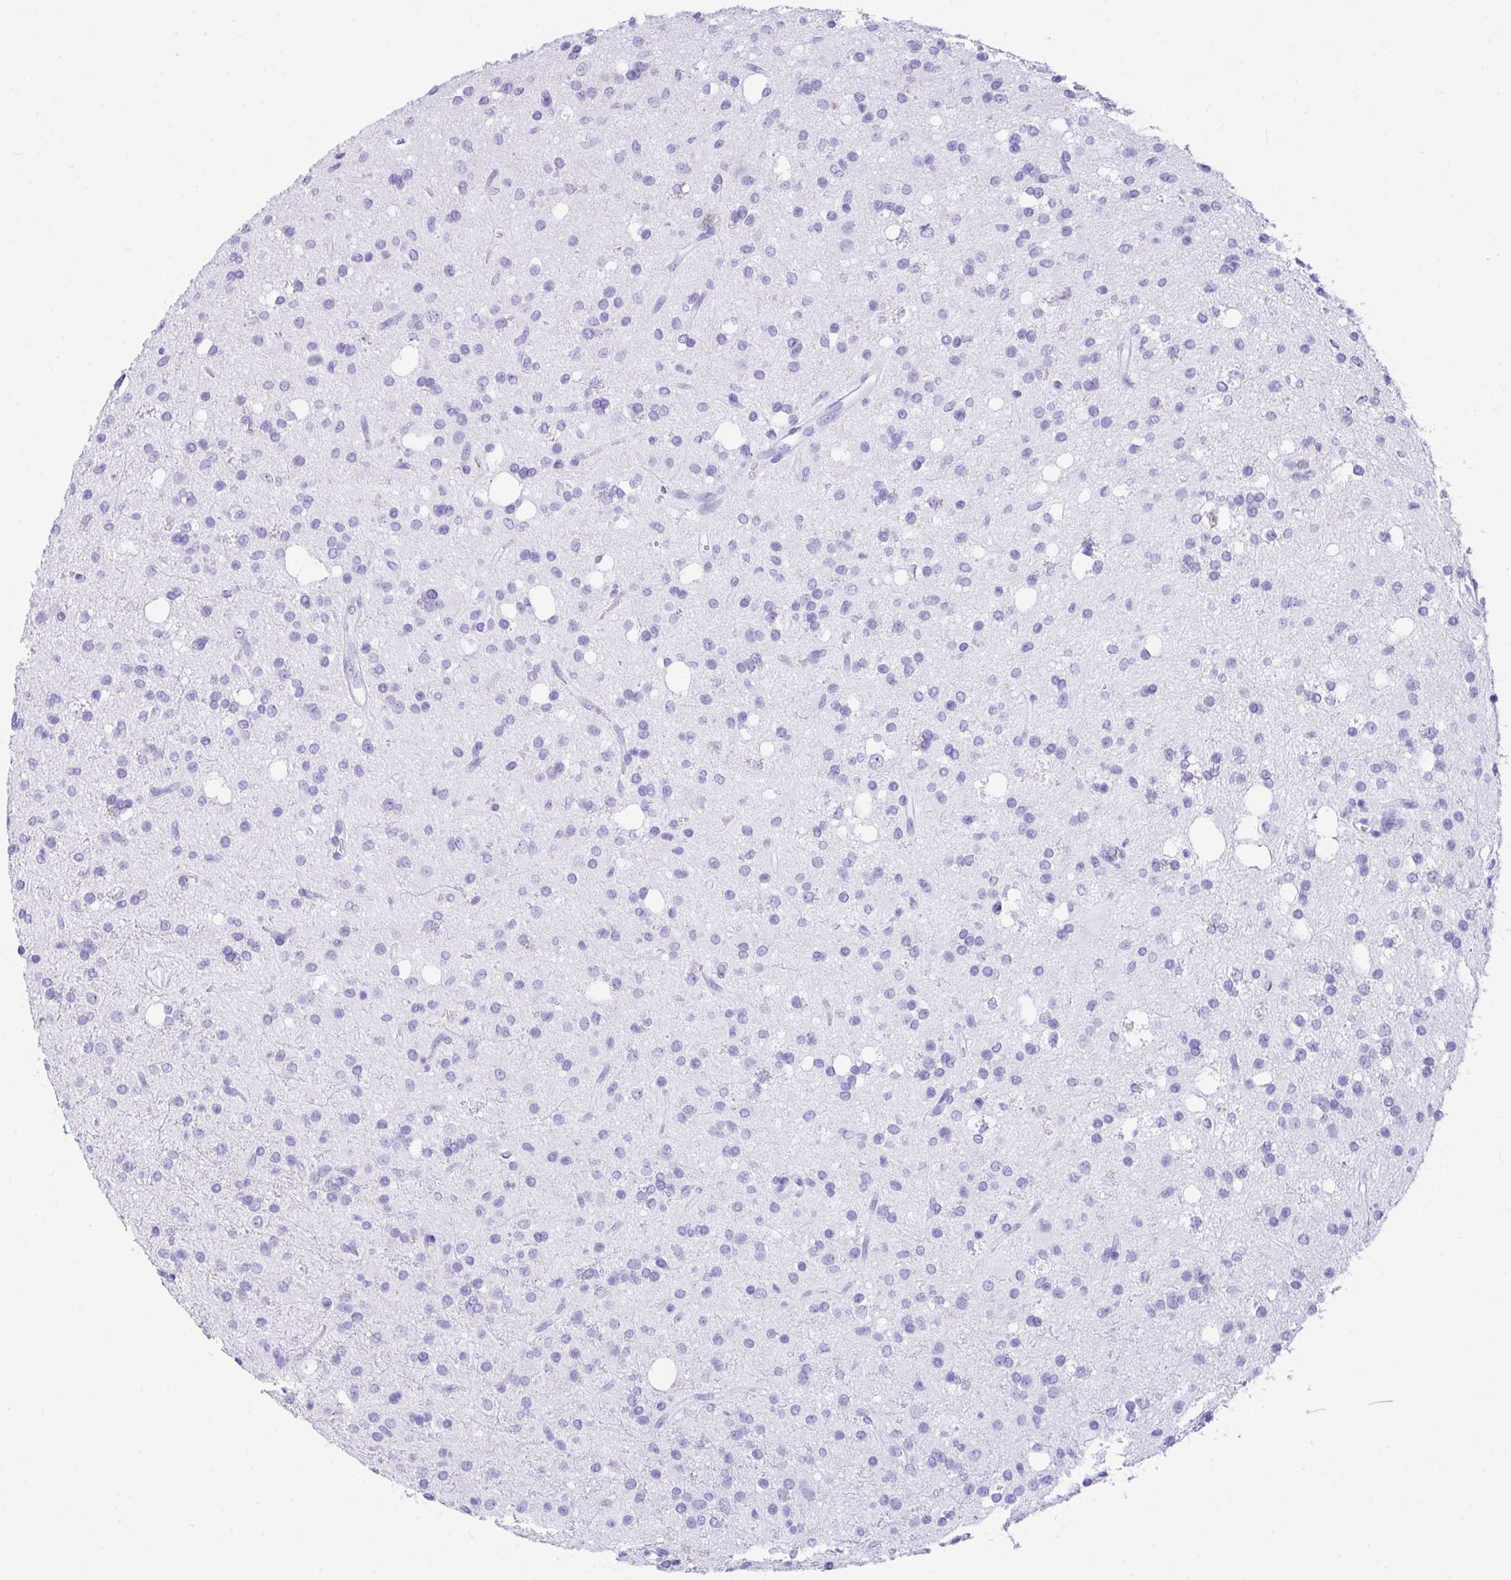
{"staining": {"intensity": "negative", "quantity": "none", "location": "none"}, "tissue": "glioma", "cell_type": "Tumor cells", "image_type": "cancer", "snomed": [{"axis": "morphology", "description": "Glioma, malignant, Low grade"}, {"axis": "topography", "description": "Brain"}], "caption": "The histopathology image exhibits no significant staining in tumor cells of malignant glioma (low-grade). The staining is performed using DAB brown chromogen with nuclei counter-stained in using hematoxylin.", "gene": "BEST4", "patient": {"sex": "female", "age": 33}}